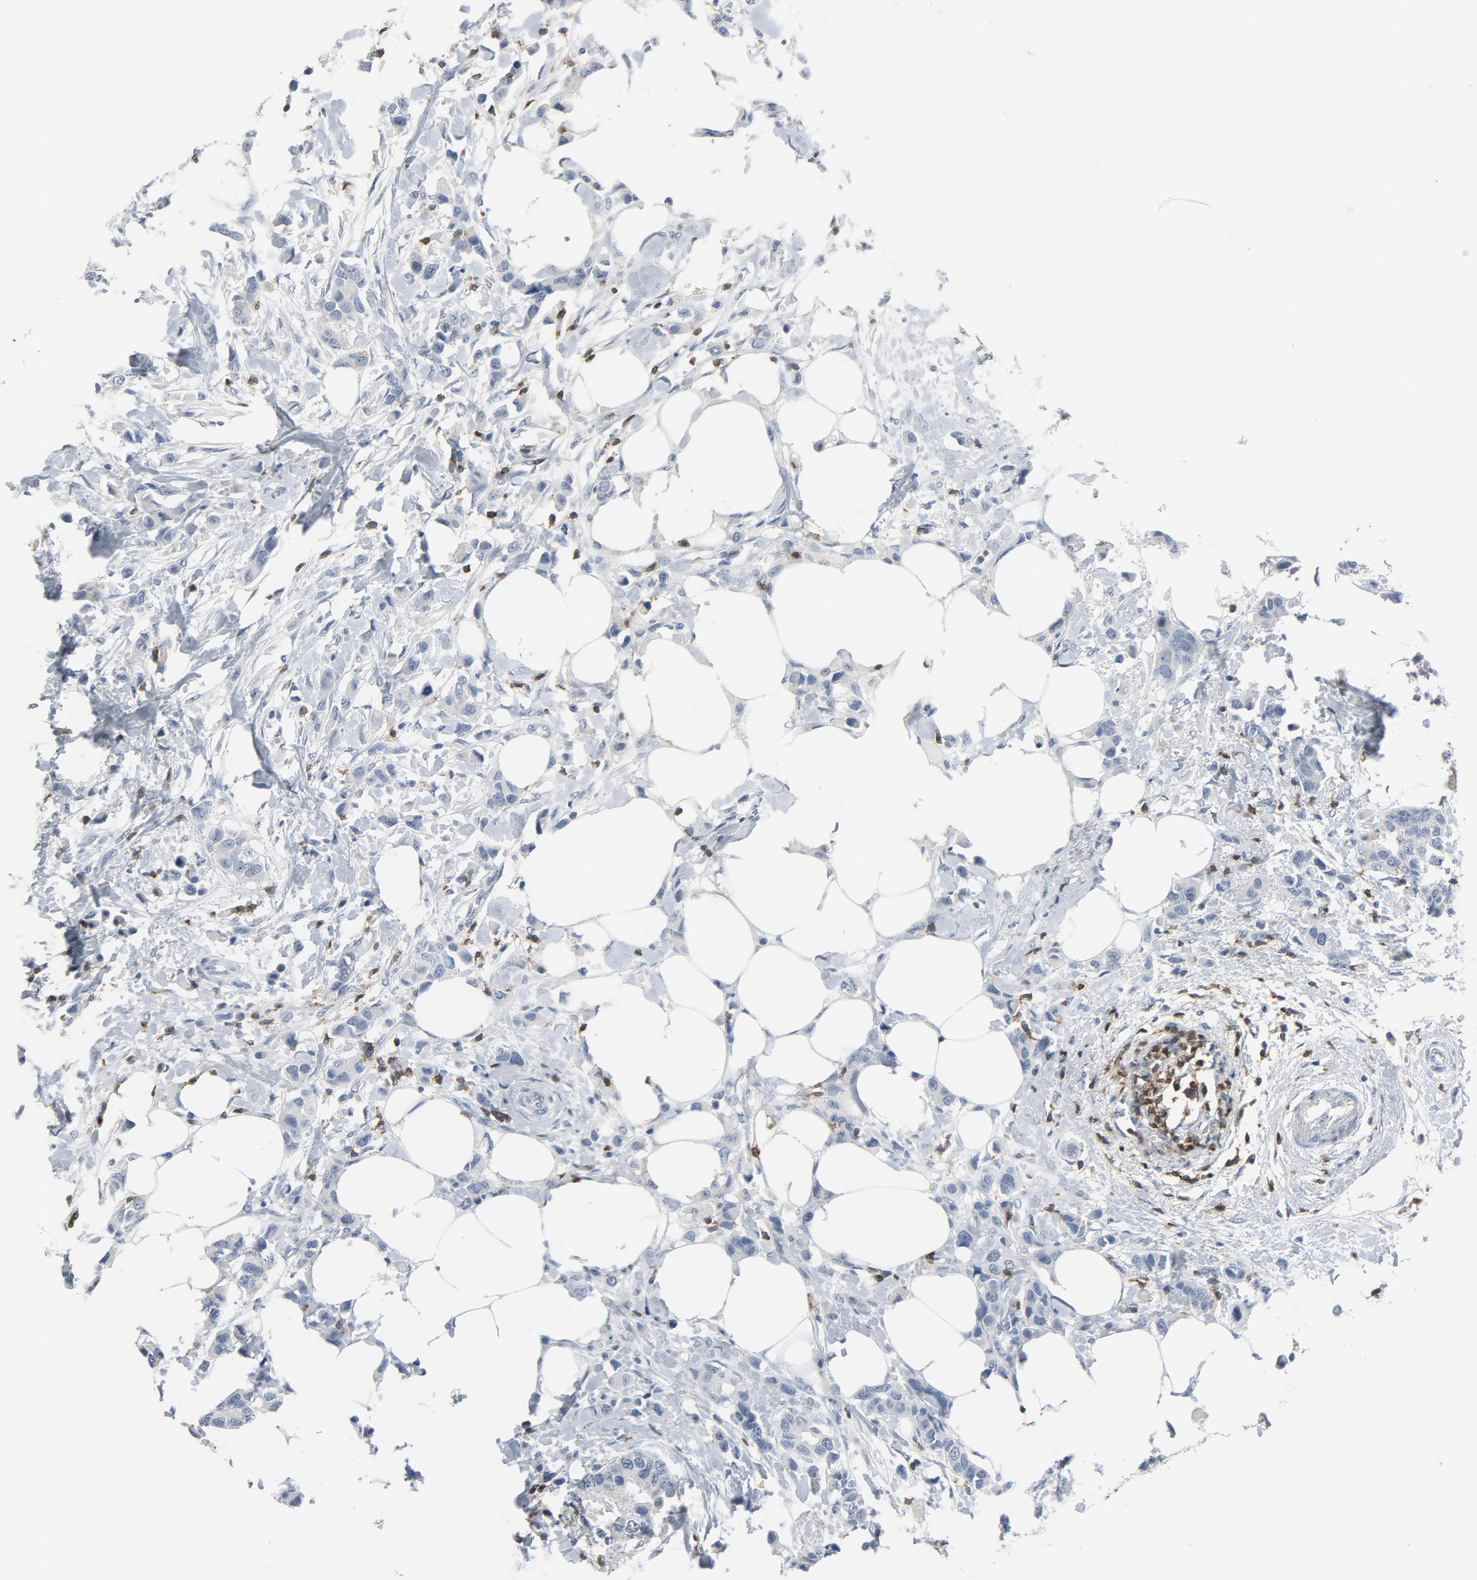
{"staining": {"intensity": "negative", "quantity": "none", "location": "none"}, "tissue": "breast cancer", "cell_type": "Tumor cells", "image_type": "cancer", "snomed": [{"axis": "morphology", "description": "Normal tissue, NOS"}, {"axis": "morphology", "description": "Duct carcinoma"}, {"axis": "topography", "description": "Breast"}], "caption": "IHC micrograph of neoplastic tissue: breast cancer stained with DAB (3,3'-diaminobenzidine) displays no significant protein expression in tumor cells. (IHC, brightfield microscopy, high magnification).", "gene": "LCK", "patient": {"sex": "female", "age": 50}}